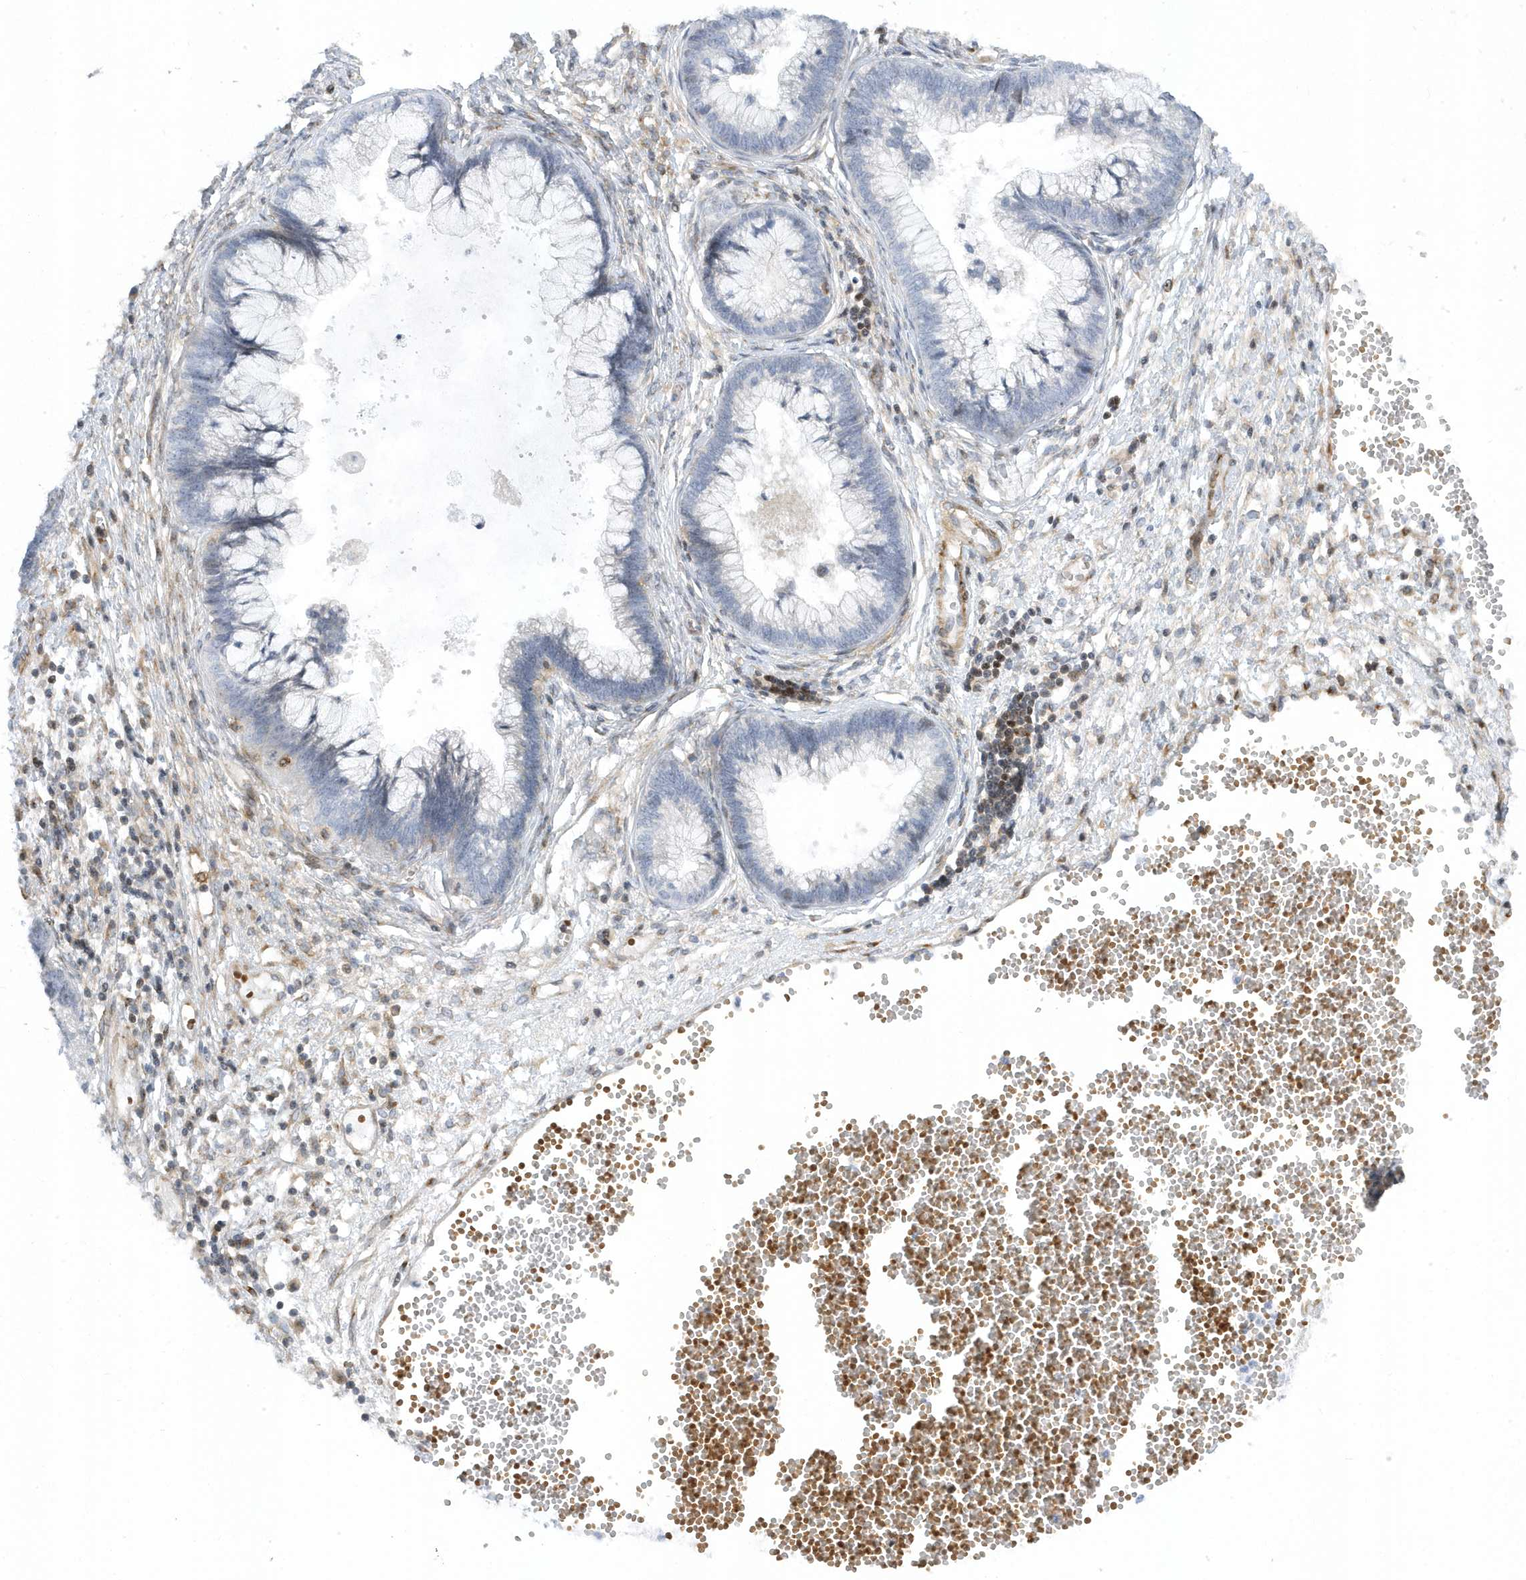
{"staining": {"intensity": "negative", "quantity": "none", "location": "none"}, "tissue": "cervical cancer", "cell_type": "Tumor cells", "image_type": "cancer", "snomed": [{"axis": "morphology", "description": "Adenocarcinoma, NOS"}, {"axis": "topography", "description": "Cervix"}], "caption": "DAB (3,3'-diaminobenzidine) immunohistochemical staining of cervical cancer (adenocarcinoma) displays no significant expression in tumor cells. The staining is performed using DAB brown chromogen with nuclei counter-stained in using hematoxylin.", "gene": "MAP7D3", "patient": {"sex": "female", "age": 44}}